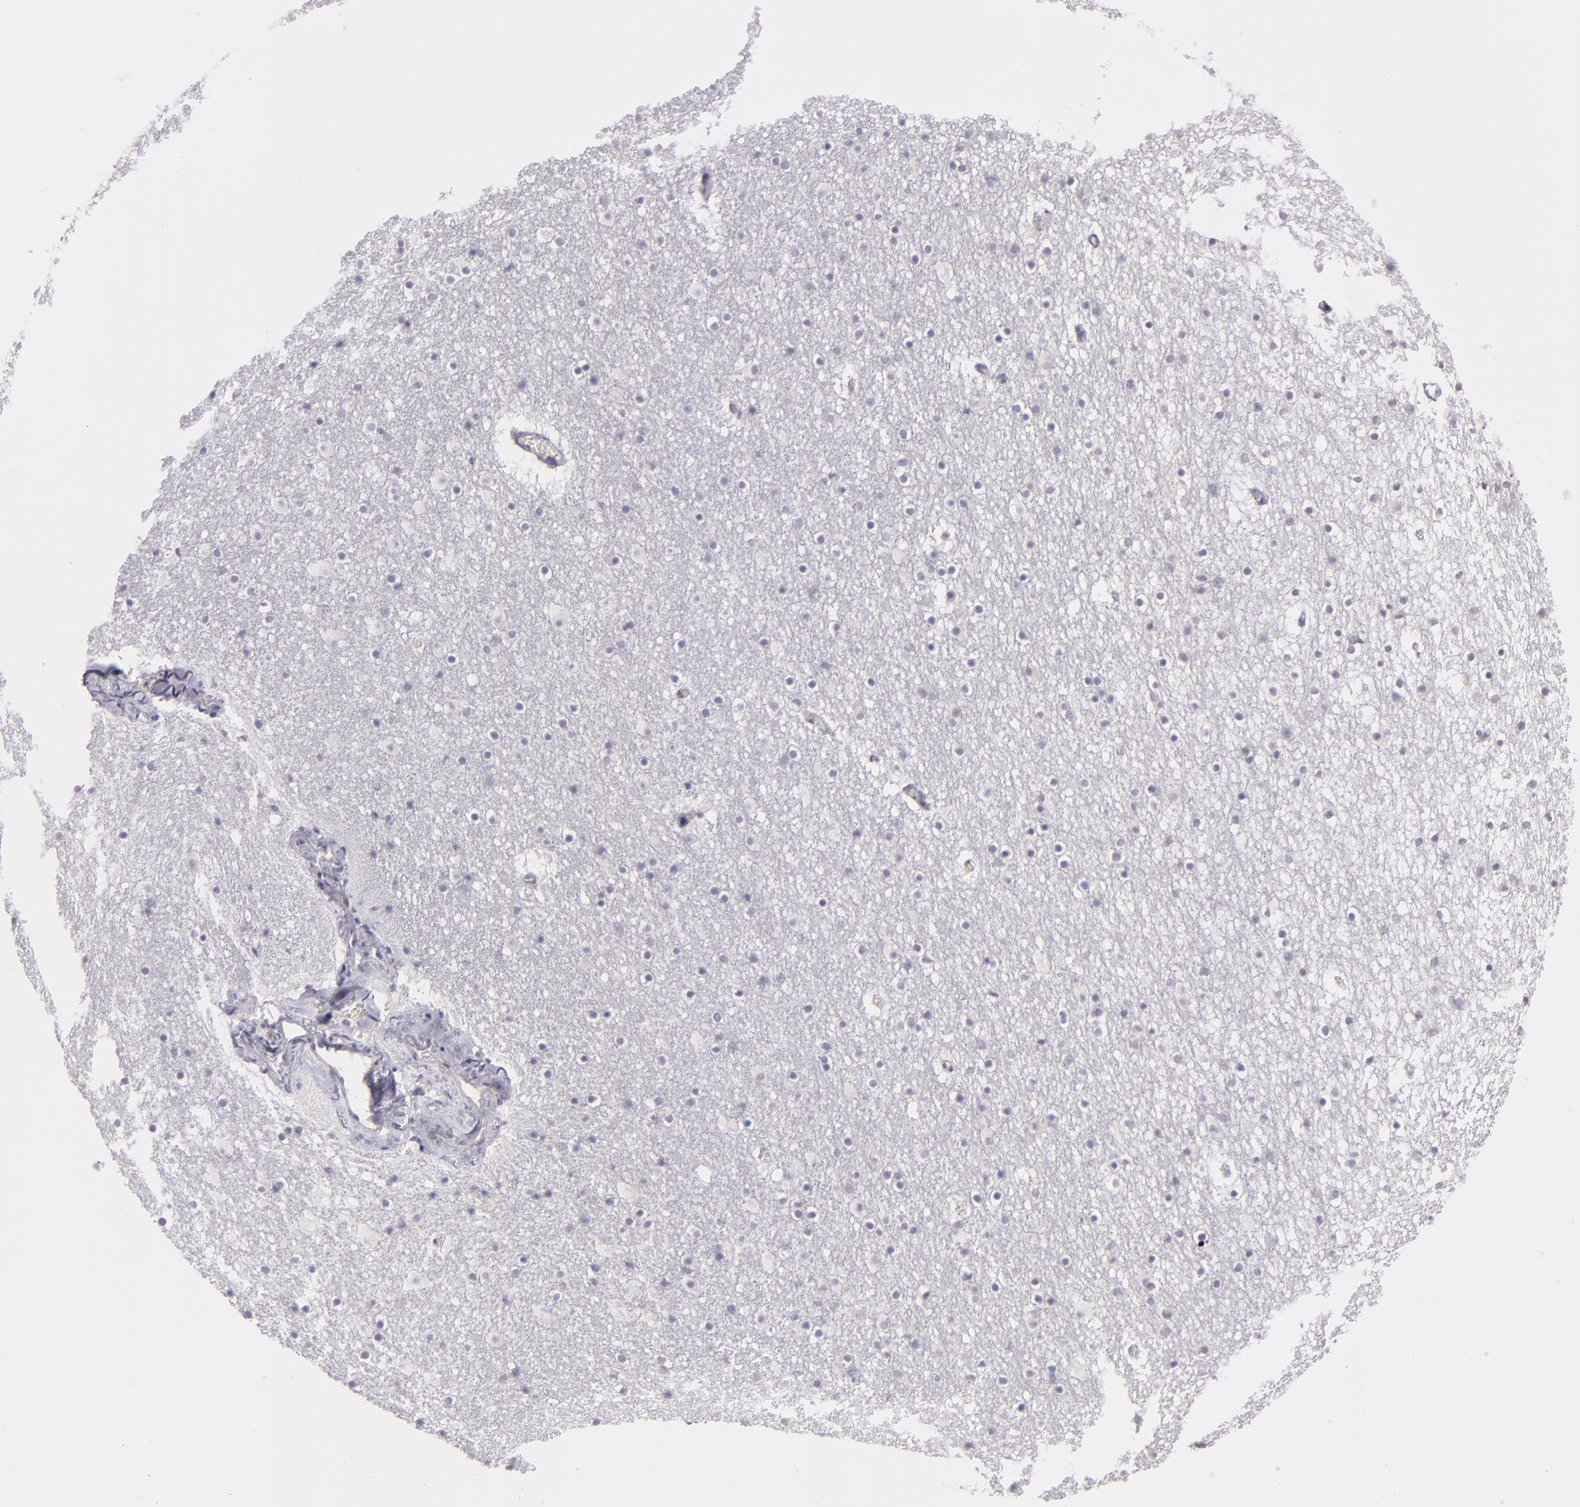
{"staining": {"intensity": "negative", "quantity": "none", "location": "none"}, "tissue": "caudate", "cell_type": "Glial cells", "image_type": "normal", "snomed": [{"axis": "morphology", "description": "Normal tissue, NOS"}, {"axis": "topography", "description": "Lateral ventricle wall"}], "caption": "This is an IHC photomicrograph of unremarkable human caudate. There is no positivity in glial cells.", "gene": "THBD", "patient": {"sex": "male", "age": 45}}